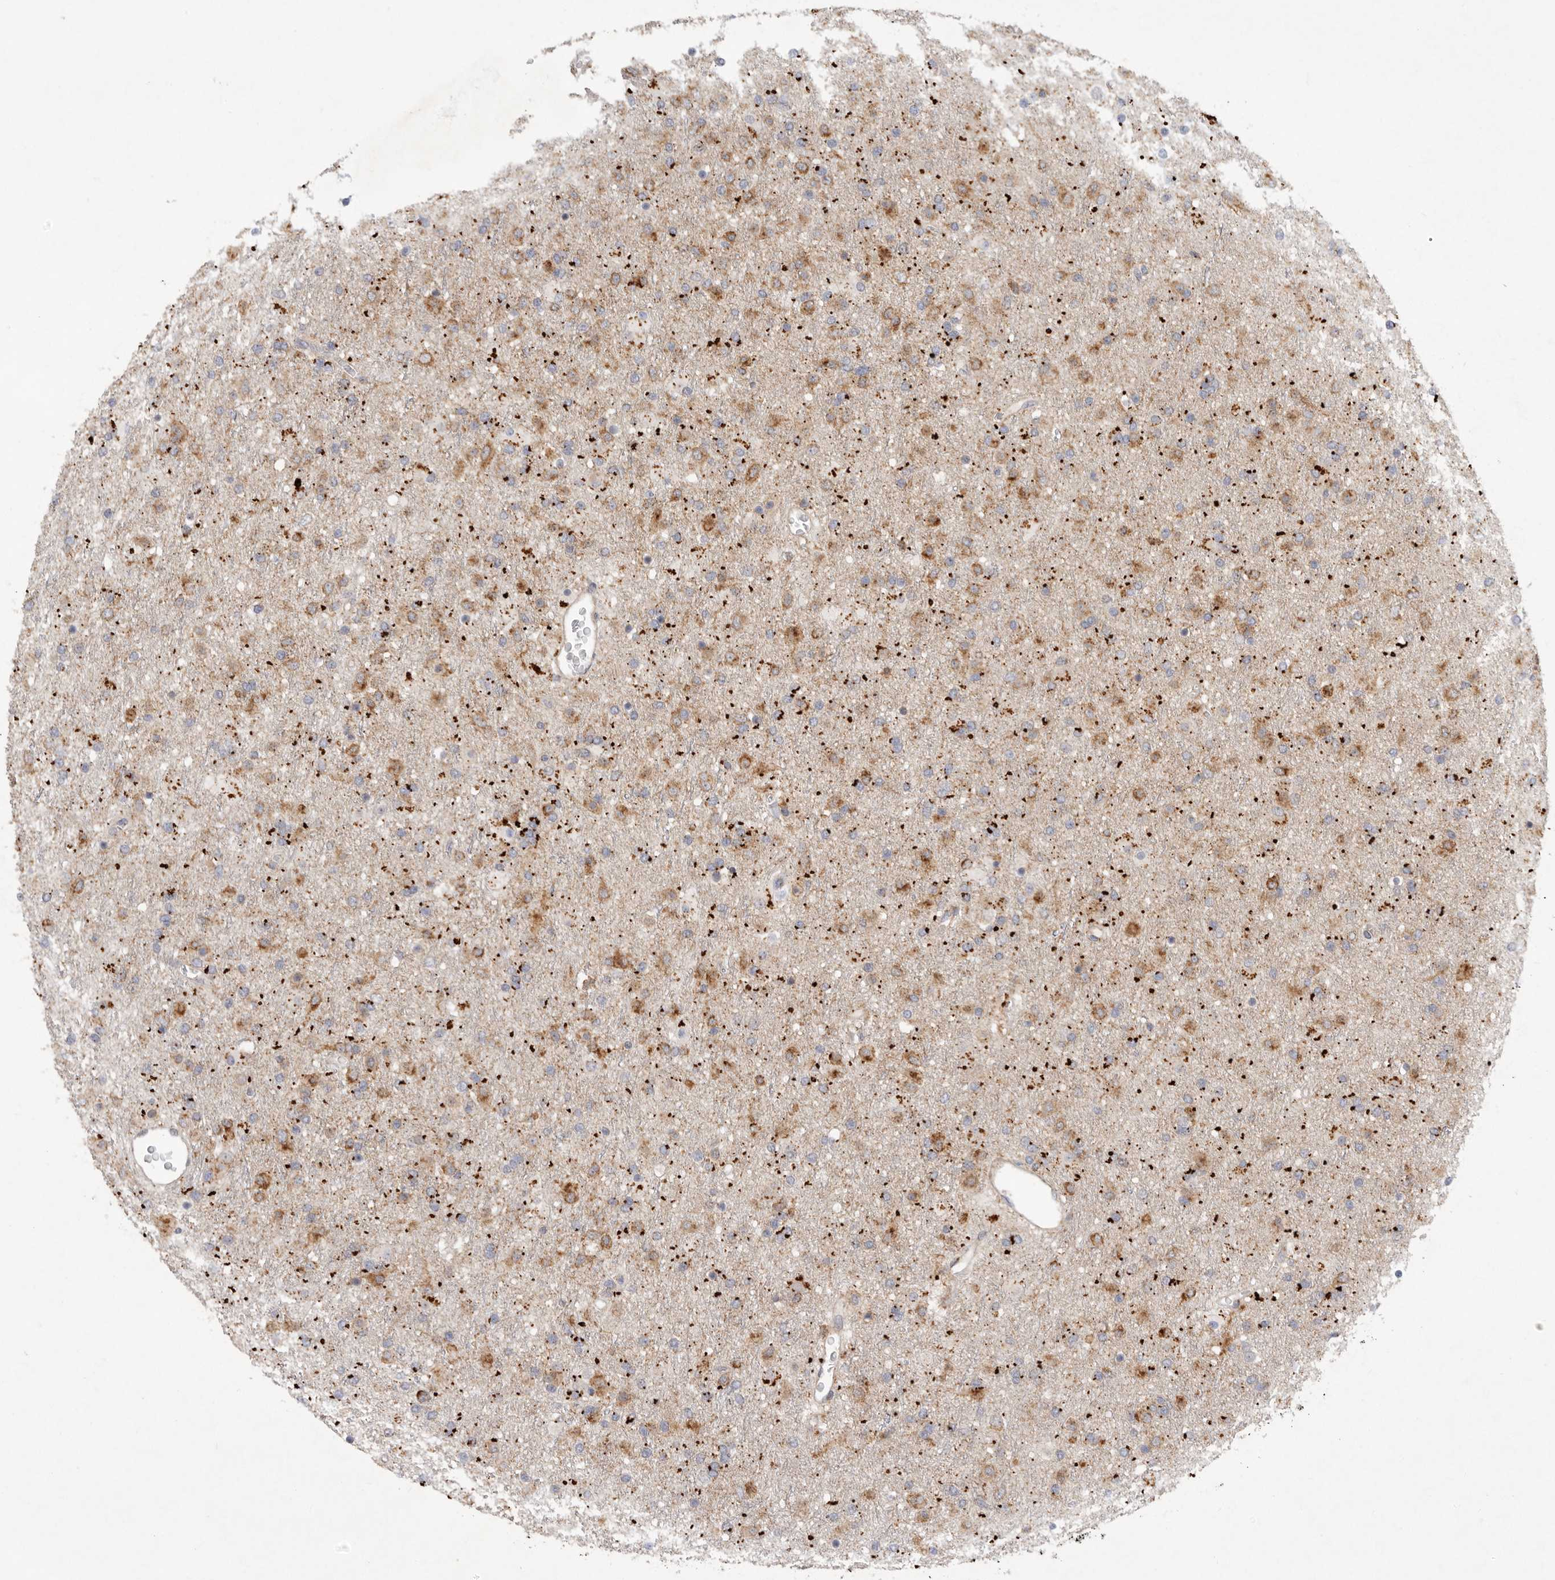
{"staining": {"intensity": "moderate", "quantity": ">75%", "location": "cytoplasmic/membranous"}, "tissue": "glioma", "cell_type": "Tumor cells", "image_type": "cancer", "snomed": [{"axis": "morphology", "description": "Glioma, malignant, Low grade"}, {"axis": "topography", "description": "Brain"}], "caption": "Malignant low-grade glioma stained for a protein (brown) exhibits moderate cytoplasmic/membranous positive positivity in about >75% of tumor cells.", "gene": "MTFR1L", "patient": {"sex": "male", "age": 65}}